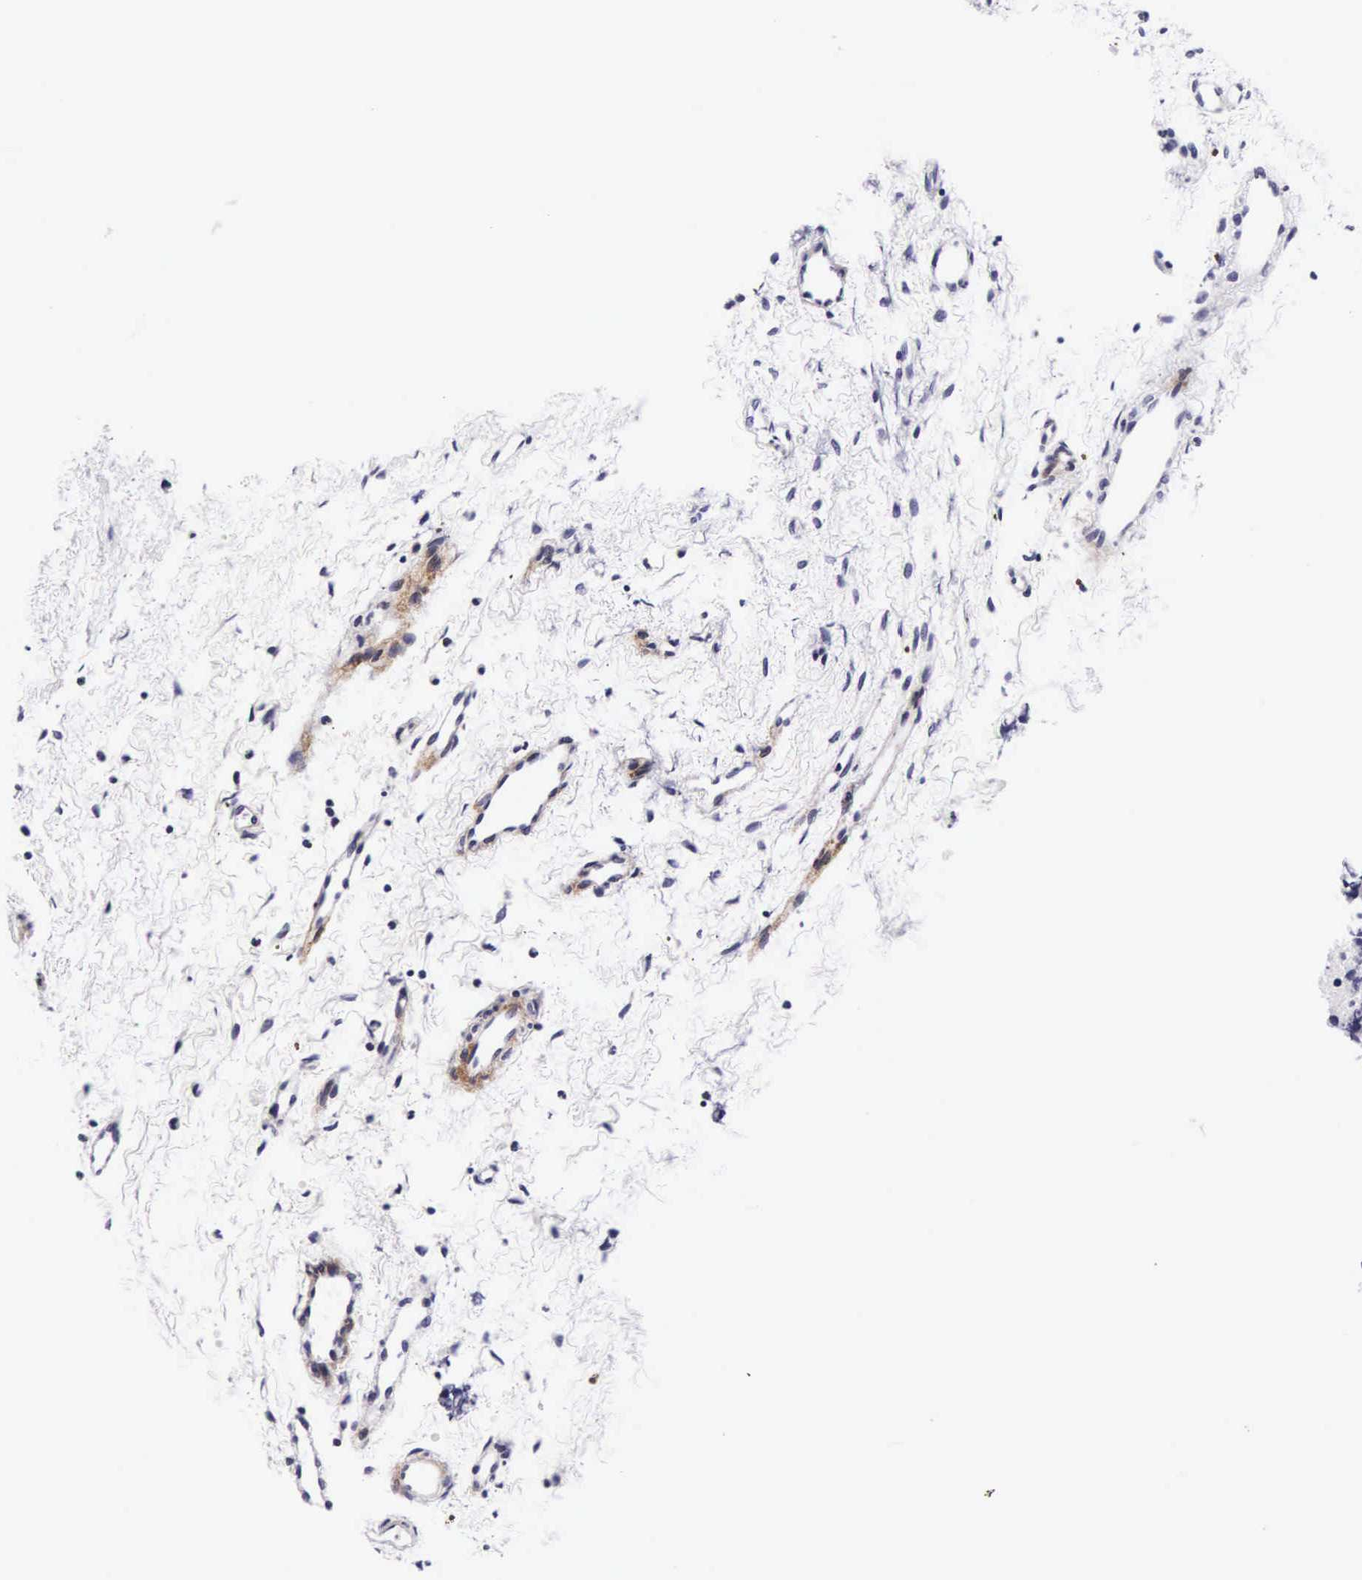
{"staining": {"intensity": "negative", "quantity": "none", "location": "none"}, "tissue": "glioma", "cell_type": "Tumor cells", "image_type": "cancer", "snomed": [{"axis": "morphology", "description": "Glioma, malignant, High grade"}, {"axis": "topography", "description": "Brain"}], "caption": "High power microscopy image of an immunohistochemistry image of malignant glioma (high-grade), revealing no significant positivity in tumor cells.", "gene": "UPRT", "patient": {"sex": "male", "age": 77}}